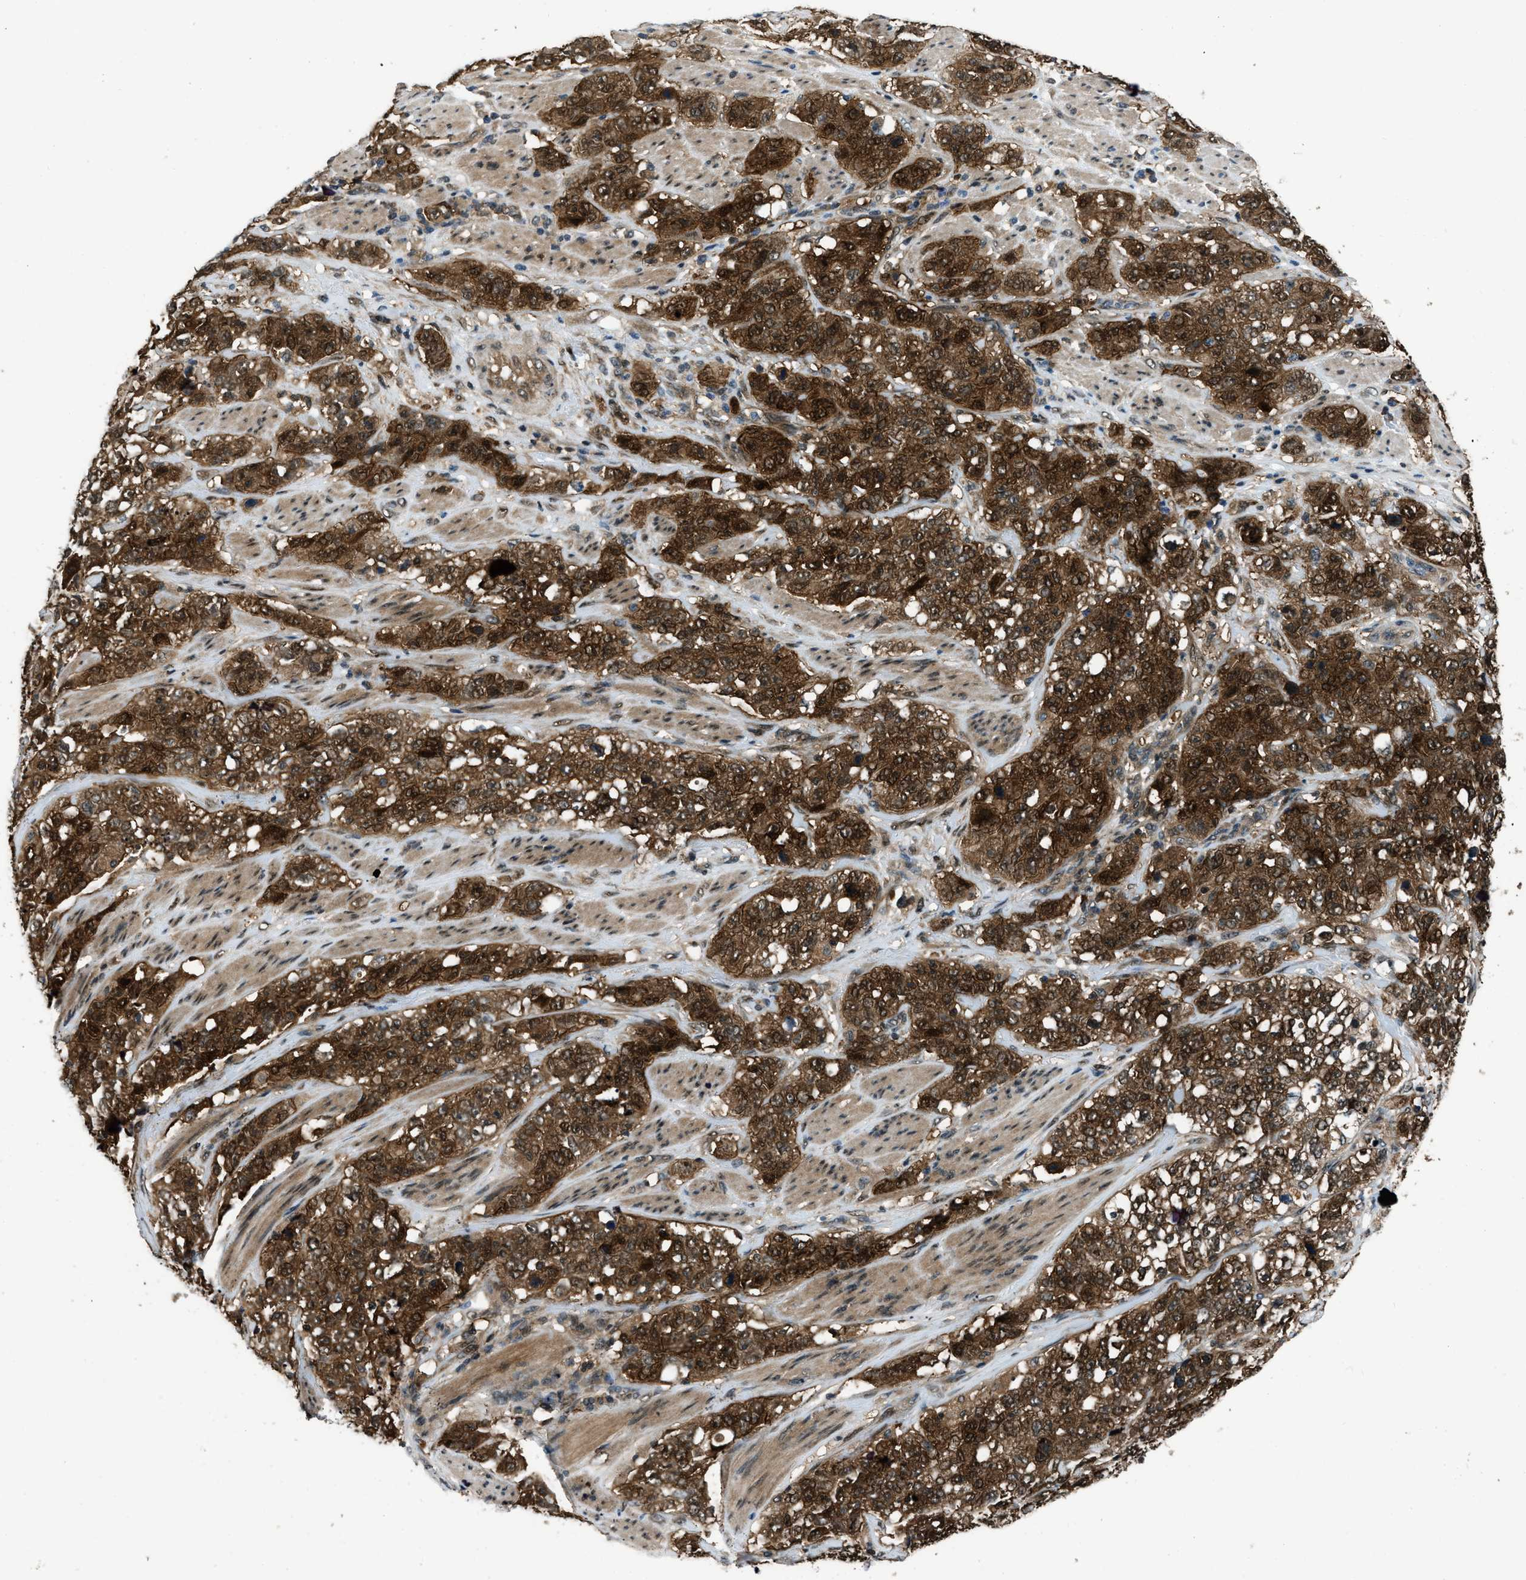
{"staining": {"intensity": "strong", "quantity": ">75%", "location": "cytoplasmic/membranous,nuclear"}, "tissue": "stomach cancer", "cell_type": "Tumor cells", "image_type": "cancer", "snomed": [{"axis": "morphology", "description": "Adenocarcinoma, NOS"}, {"axis": "topography", "description": "Stomach"}], "caption": "Human adenocarcinoma (stomach) stained with a protein marker displays strong staining in tumor cells.", "gene": "NUDCD3", "patient": {"sex": "male", "age": 48}}